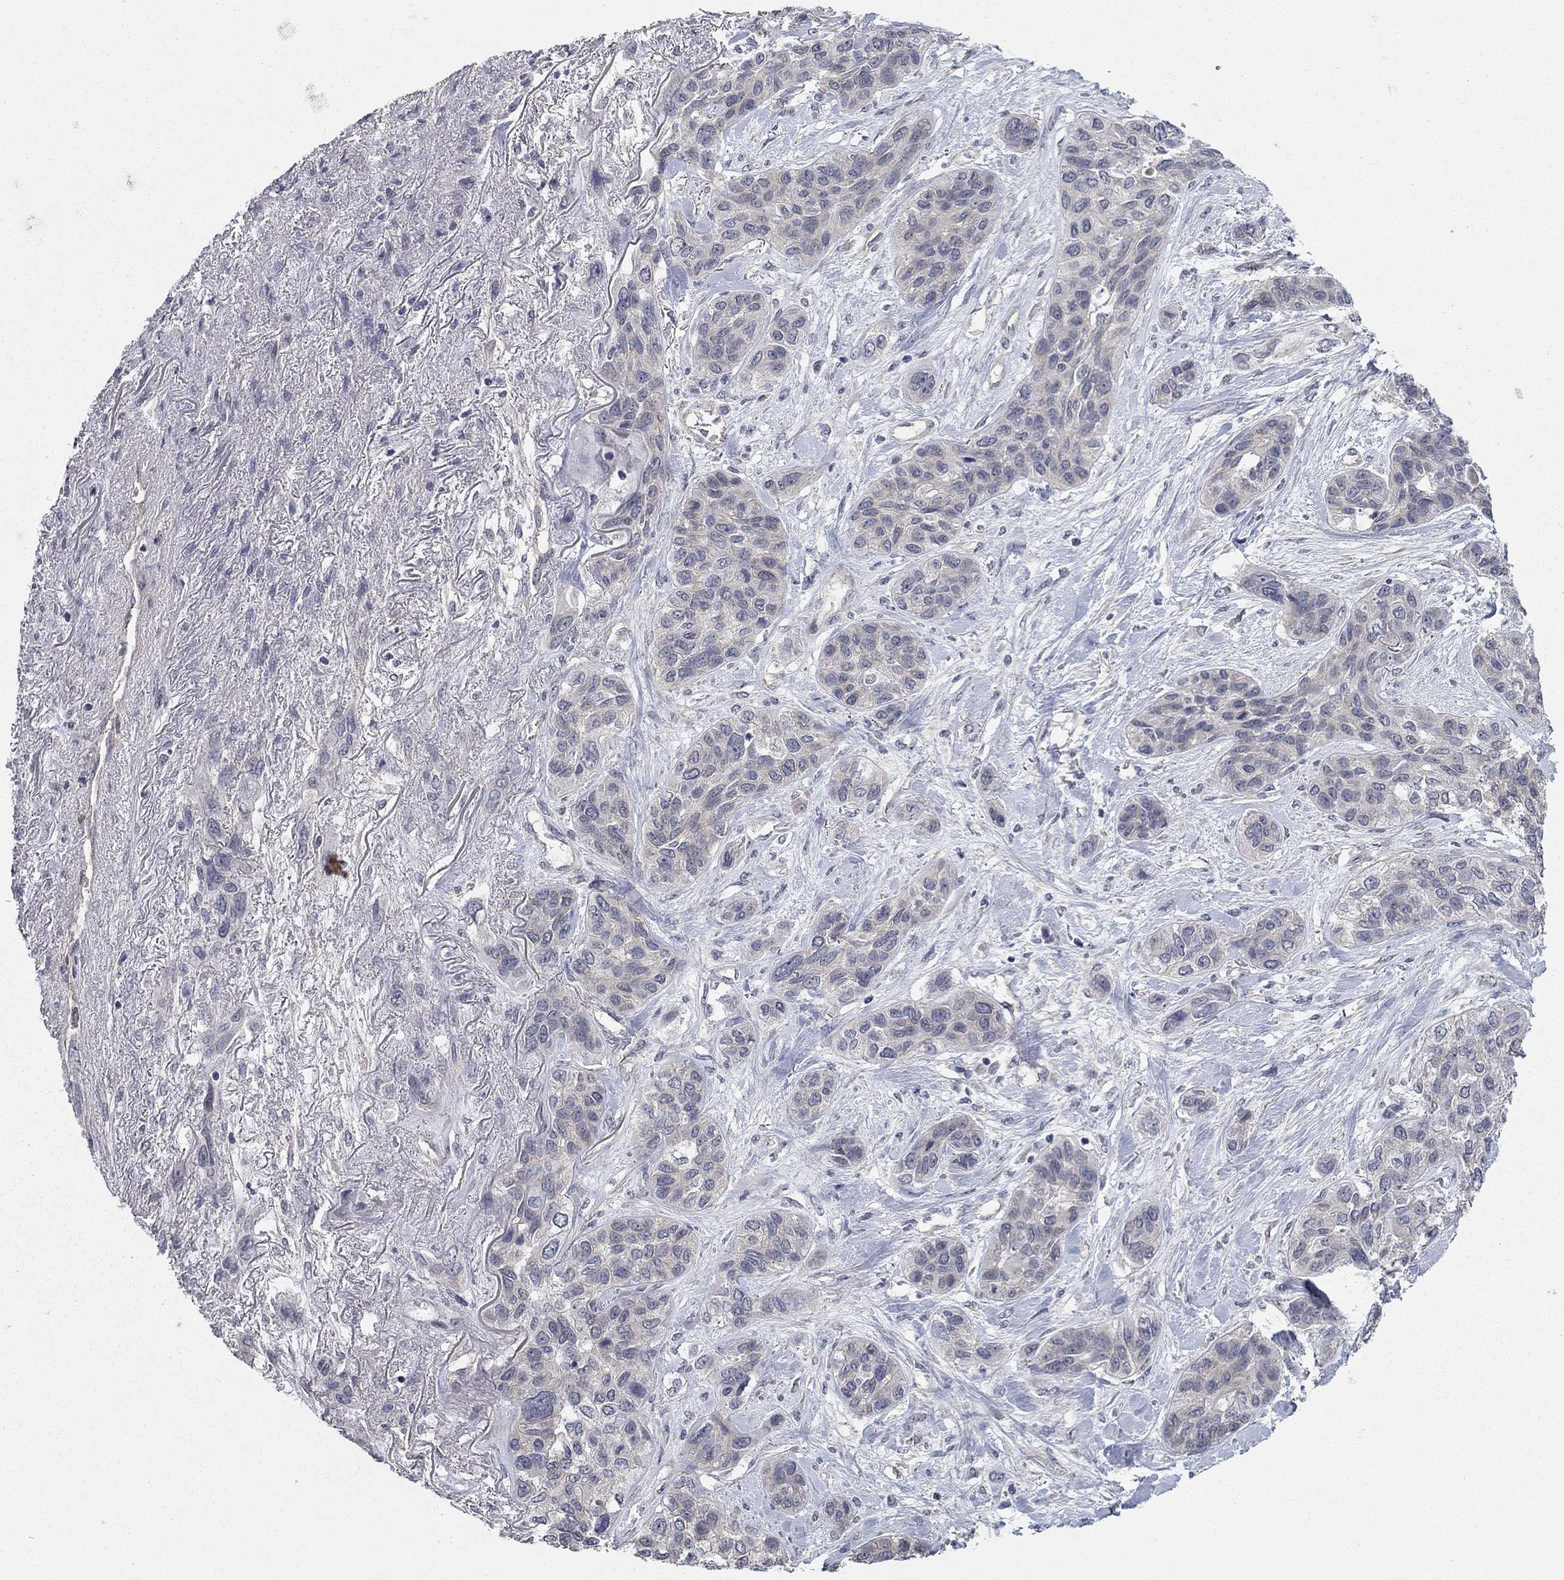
{"staining": {"intensity": "negative", "quantity": "none", "location": "none"}, "tissue": "lung cancer", "cell_type": "Tumor cells", "image_type": "cancer", "snomed": [{"axis": "morphology", "description": "Squamous cell carcinoma, NOS"}, {"axis": "topography", "description": "Lung"}], "caption": "There is no significant expression in tumor cells of squamous cell carcinoma (lung).", "gene": "WASF3", "patient": {"sex": "female", "age": 70}}